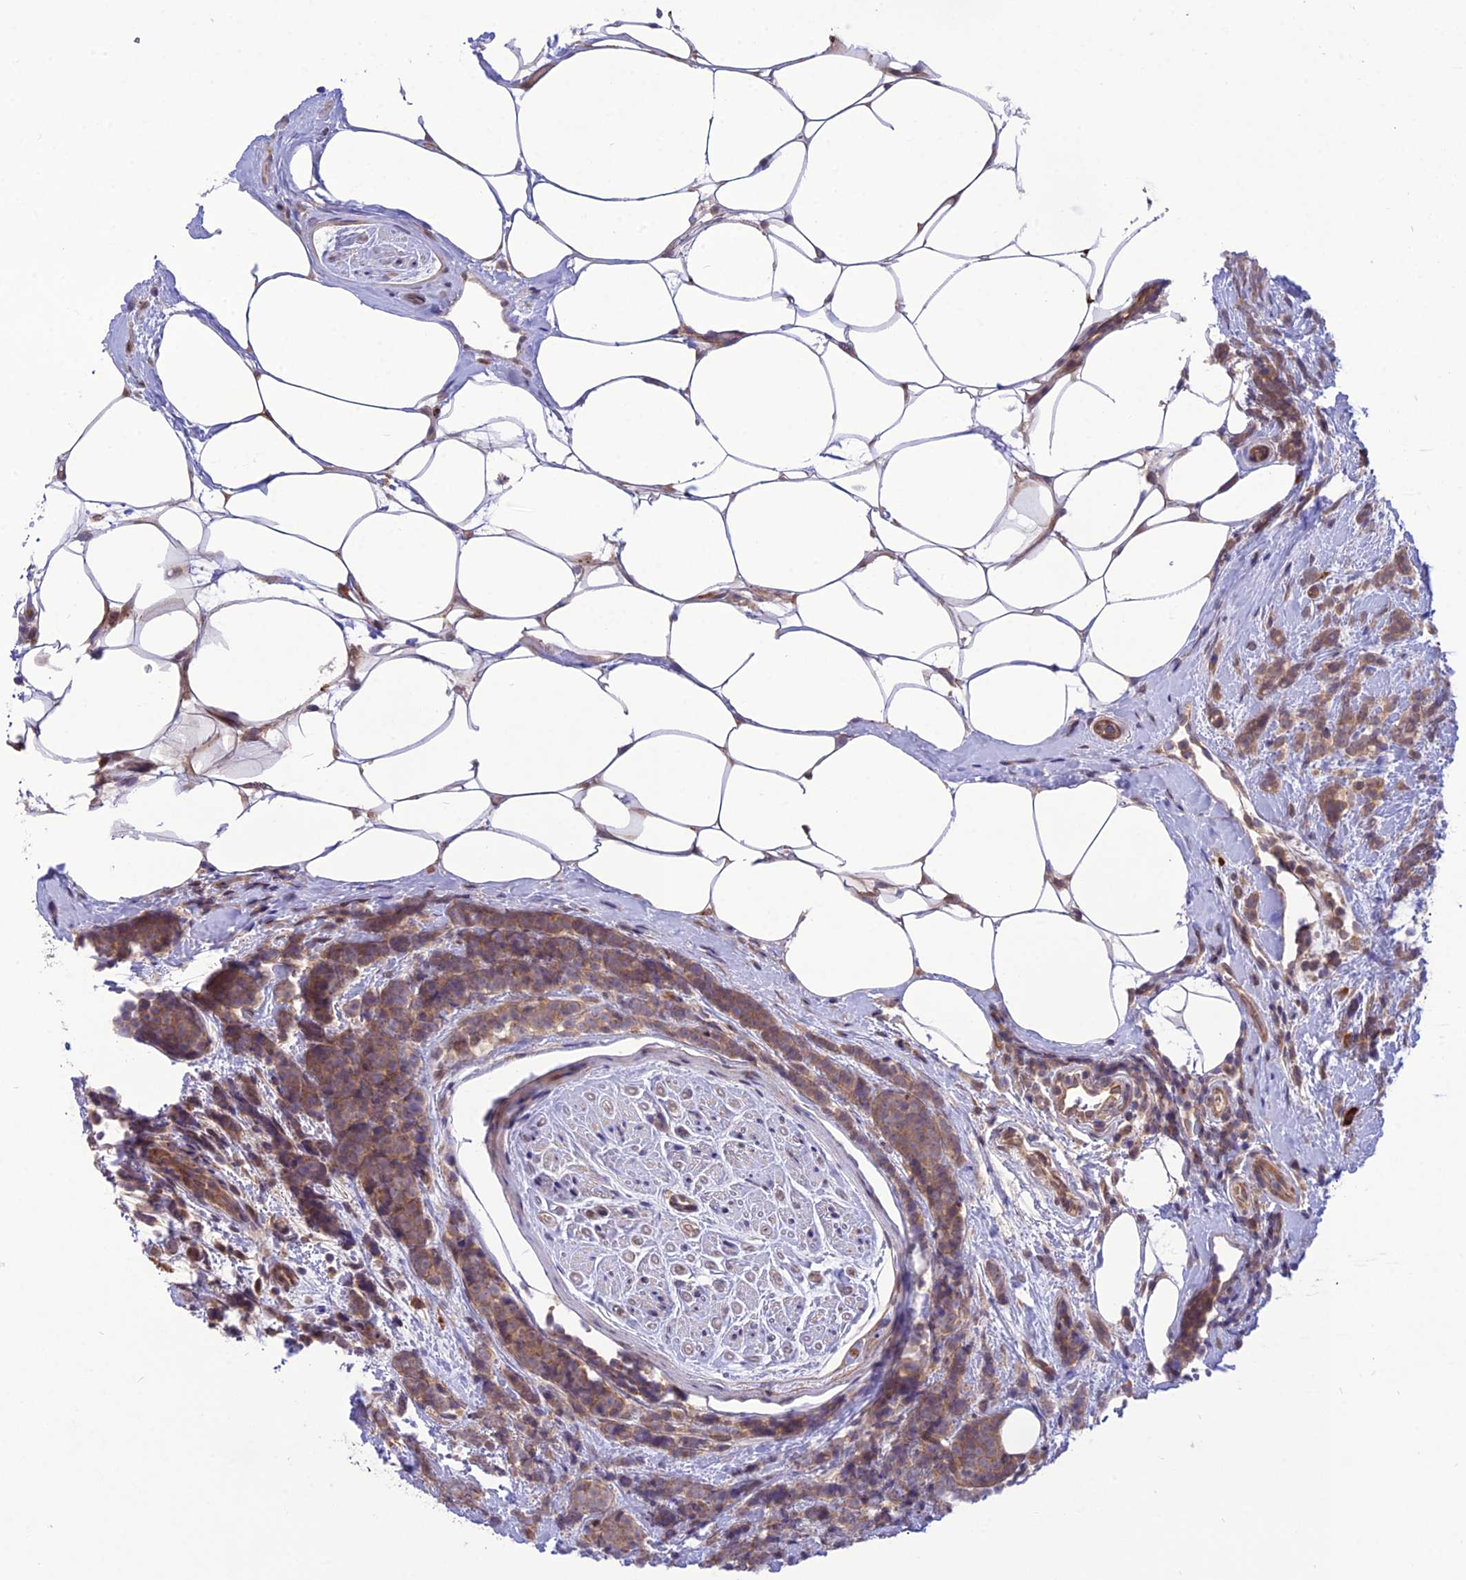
{"staining": {"intensity": "moderate", "quantity": ">75%", "location": "cytoplasmic/membranous"}, "tissue": "breast cancer", "cell_type": "Tumor cells", "image_type": "cancer", "snomed": [{"axis": "morphology", "description": "Lobular carcinoma"}, {"axis": "topography", "description": "Breast"}], "caption": "There is medium levels of moderate cytoplasmic/membranous staining in tumor cells of lobular carcinoma (breast), as demonstrated by immunohistochemical staining (brown color).", "gene": "UROS", "patient": {"sex": "female", "age": 58}}